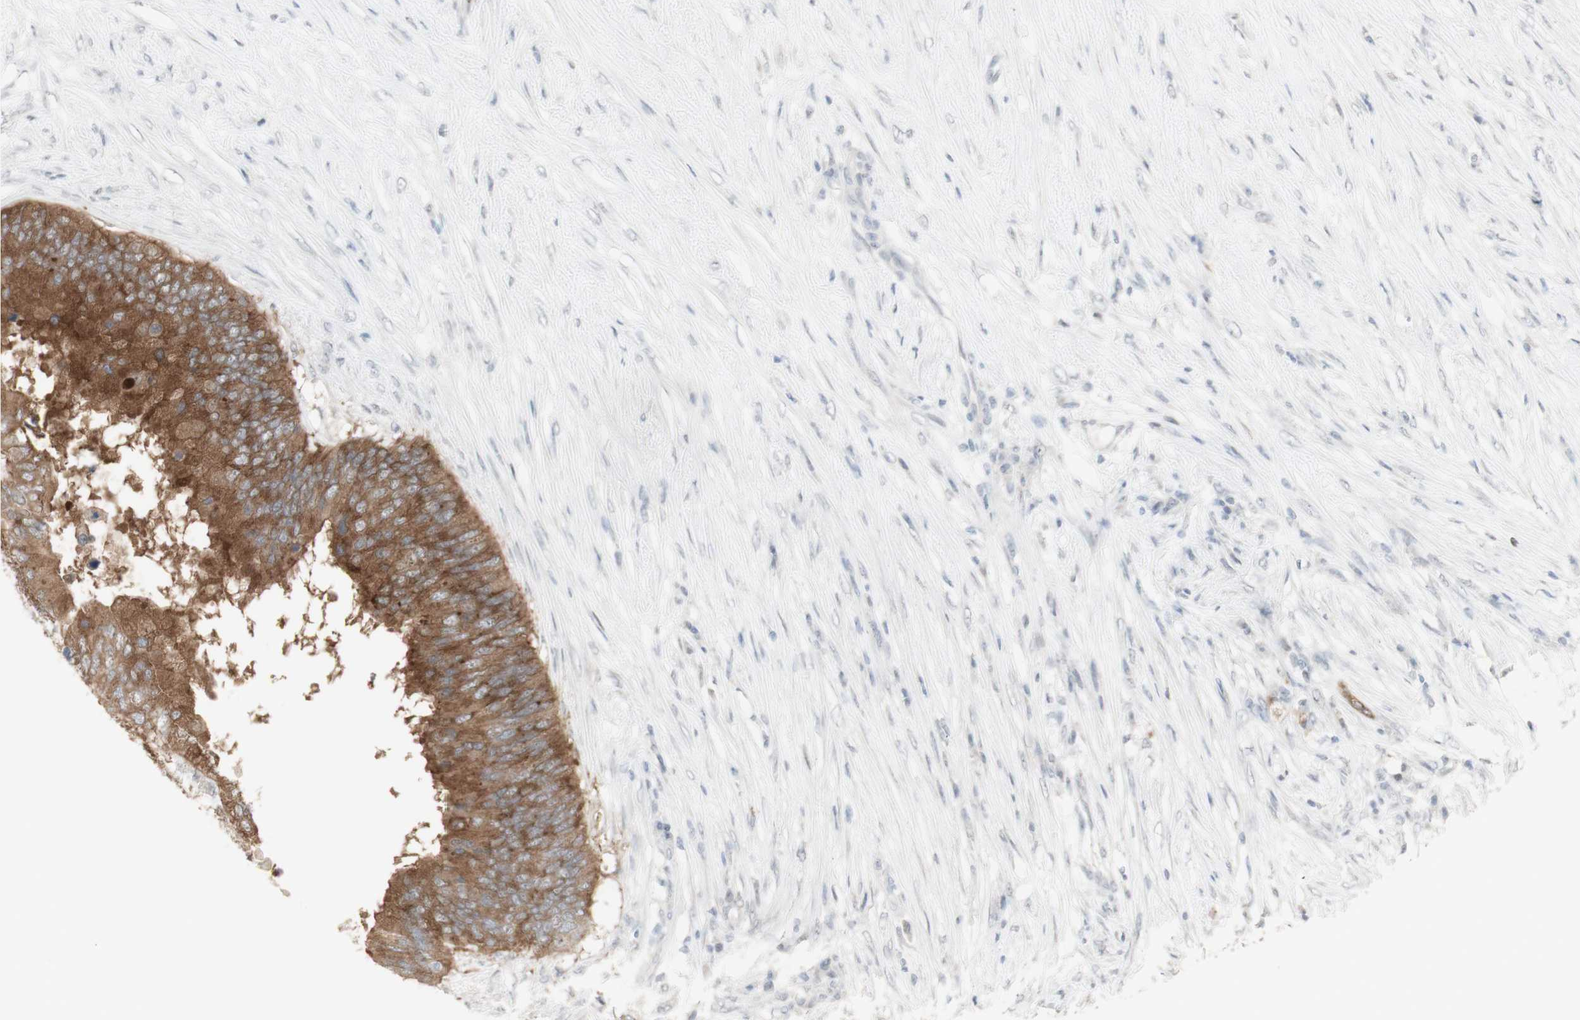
{"staining": {"intensity": "moderate", "quantity": ">75%", "location": "cytoplasmic/membranous"}, "tissue": "colorectal cancer", "cell_type": "Tumor cells", "image_type": "cancer", "snomed": [{"axis": "morphology", "description": "Adenocarcinoma, NOS"}, {"axis": "topography", "description": "Colon"}], "caption": "A brown stain highlights moderate cytoplasmic/membranous positivity of a protein in colorectal cancer tumor cells.", "gene": "C1orf116", "patient": {"sex": "male", "age": 71}}